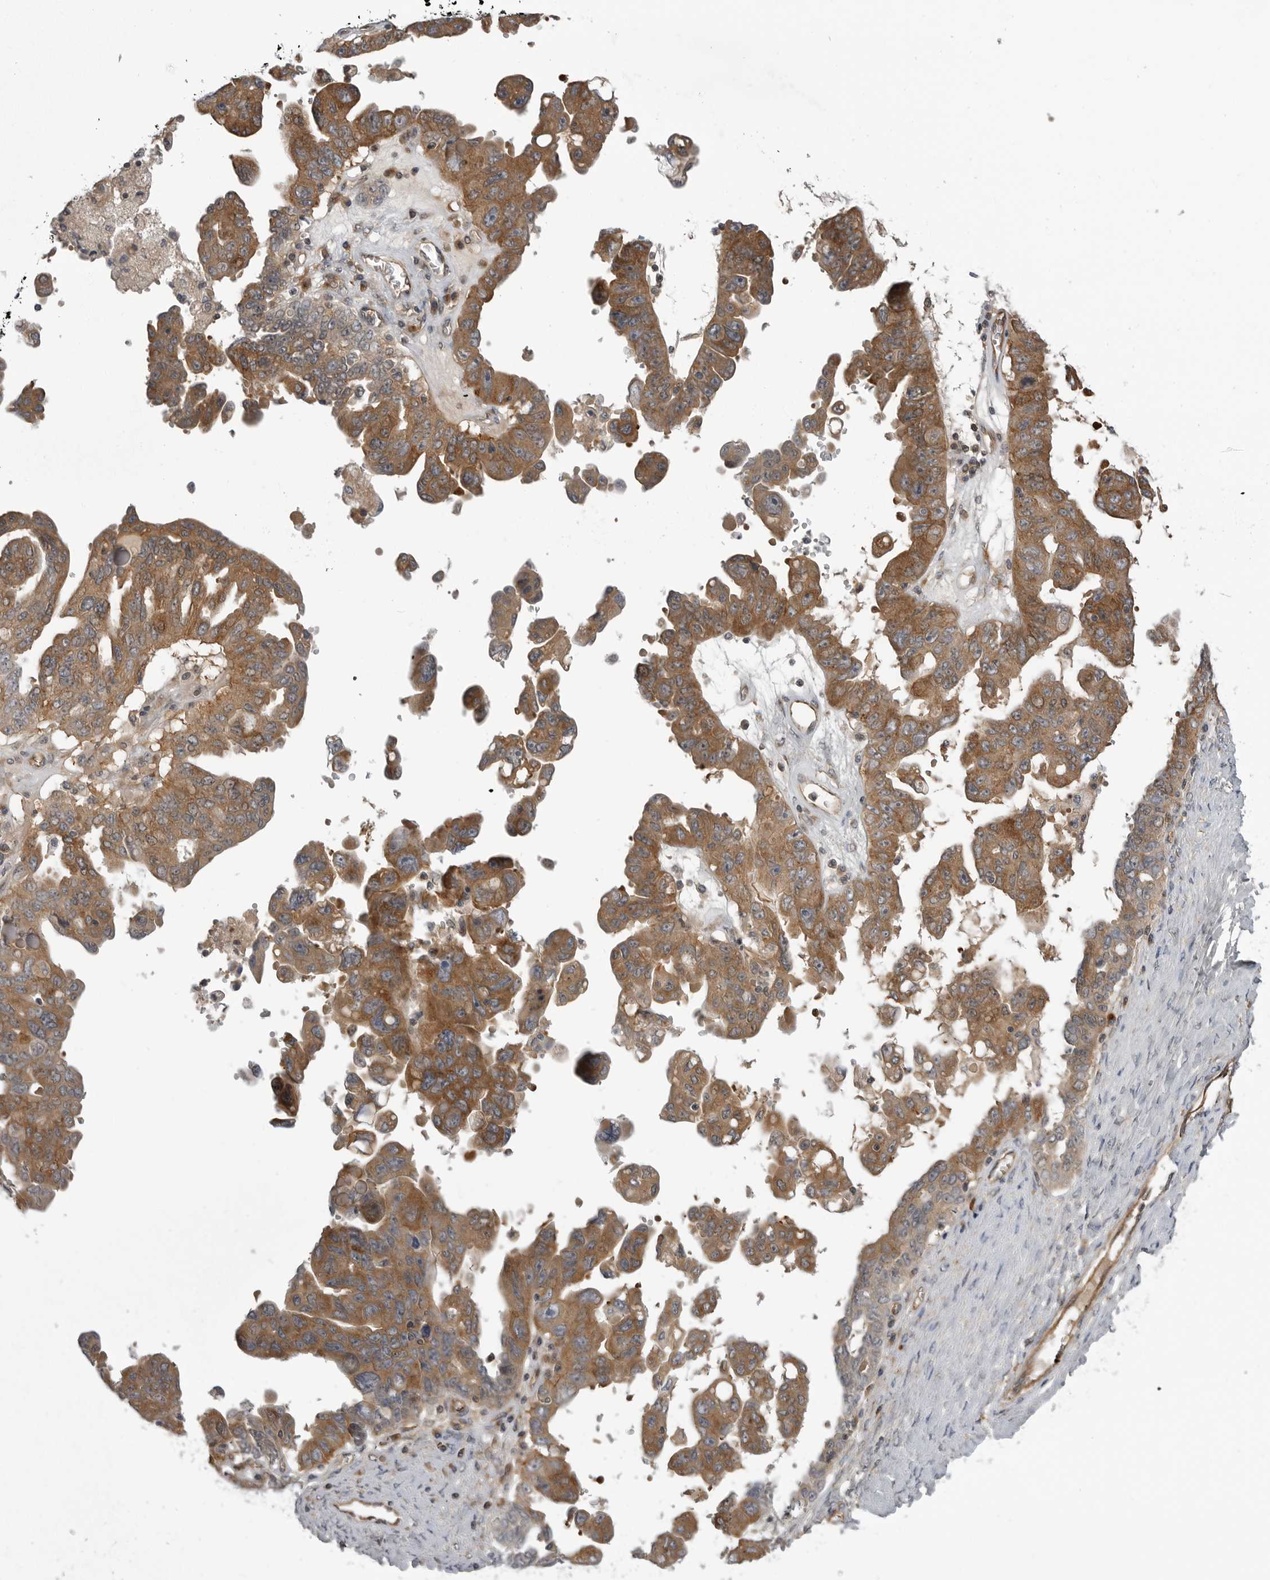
{"staining": {"intensity": "moderate", "quantity": "25%-75%", "location": "cytoplasmic/membranous"}, "tissue": "ovarian cancer", "cell_type": "Tumor cells", "image_type": "cancer", "snomed": [{"axis": "morphology", "description": "Carcinoma, endometroid"}, {"axis": "topography", "description": "Ovary"}], "caption": "Immunohistochemical staining of human endometroid carcinoma (ovarian) shows medium levels of moderate cytoplasmic/membranous protein staining in about 25%-75% of tumor cells. (IHC, brightfield microscopy, high magnification).", "gene": "LRRC45", "patient": {"sex": "female", "age": 62}}